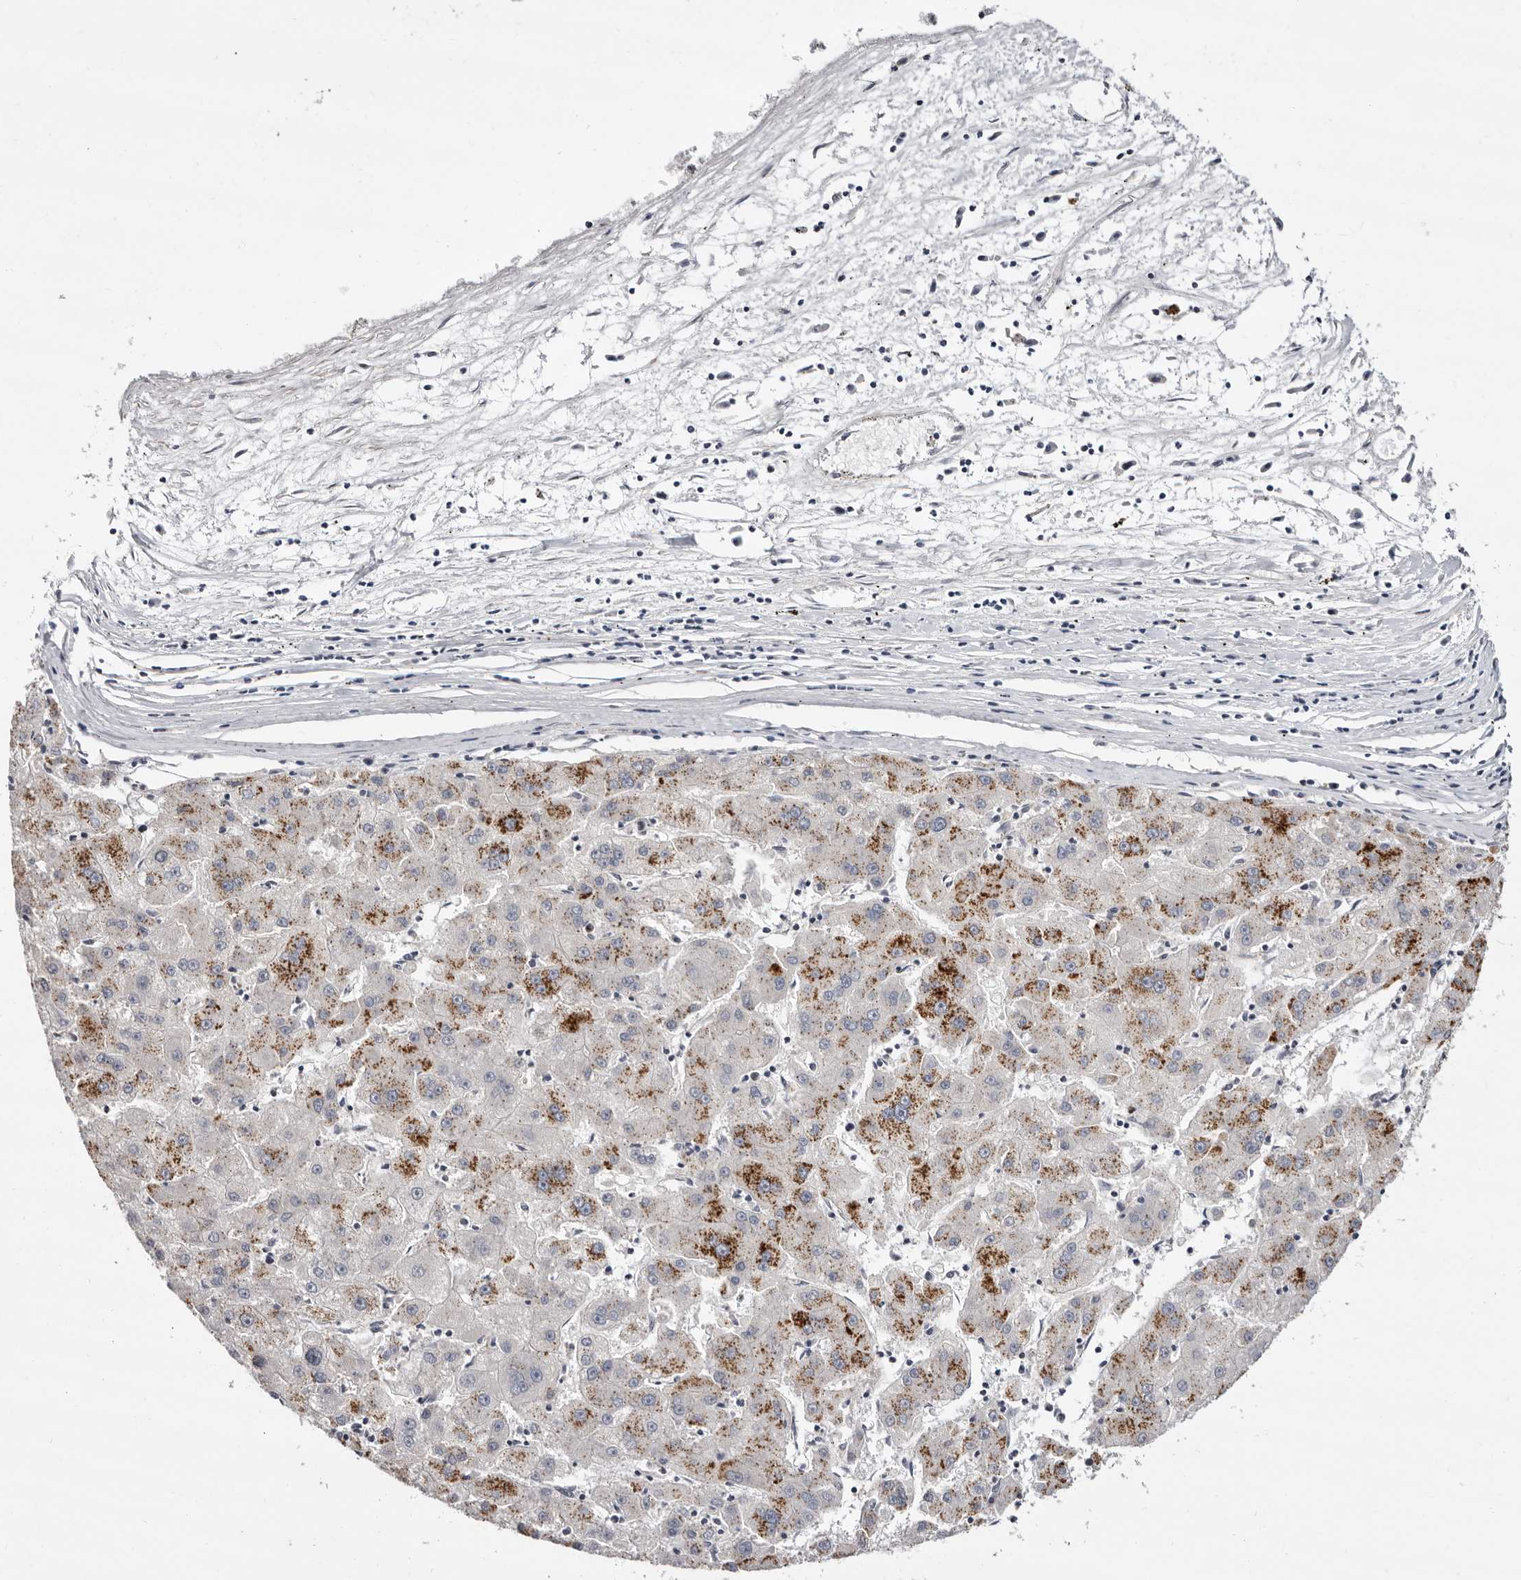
{"staining": {"intensity": "moderate", "quantity": "25%-75%", "location": "cytoplasmic/membranous"}, "tissue": "liver cancer", "cell_type": "Tumor cells", "image_type": "cancer", "snomed": [{"axis": "morphology", "description": "Carcinoma, Hepatocellular, NOS"}, {"axis": "topography", "description": "Liver"}], "caption": "Tumor cells display medium levels of moderate cytoplasmic/membranous staining in about 25%-75% of cells in liver hepatocellular carcinoma.", "gene": "GLRX3", "patient": {"sex": "male", "age": 72}}